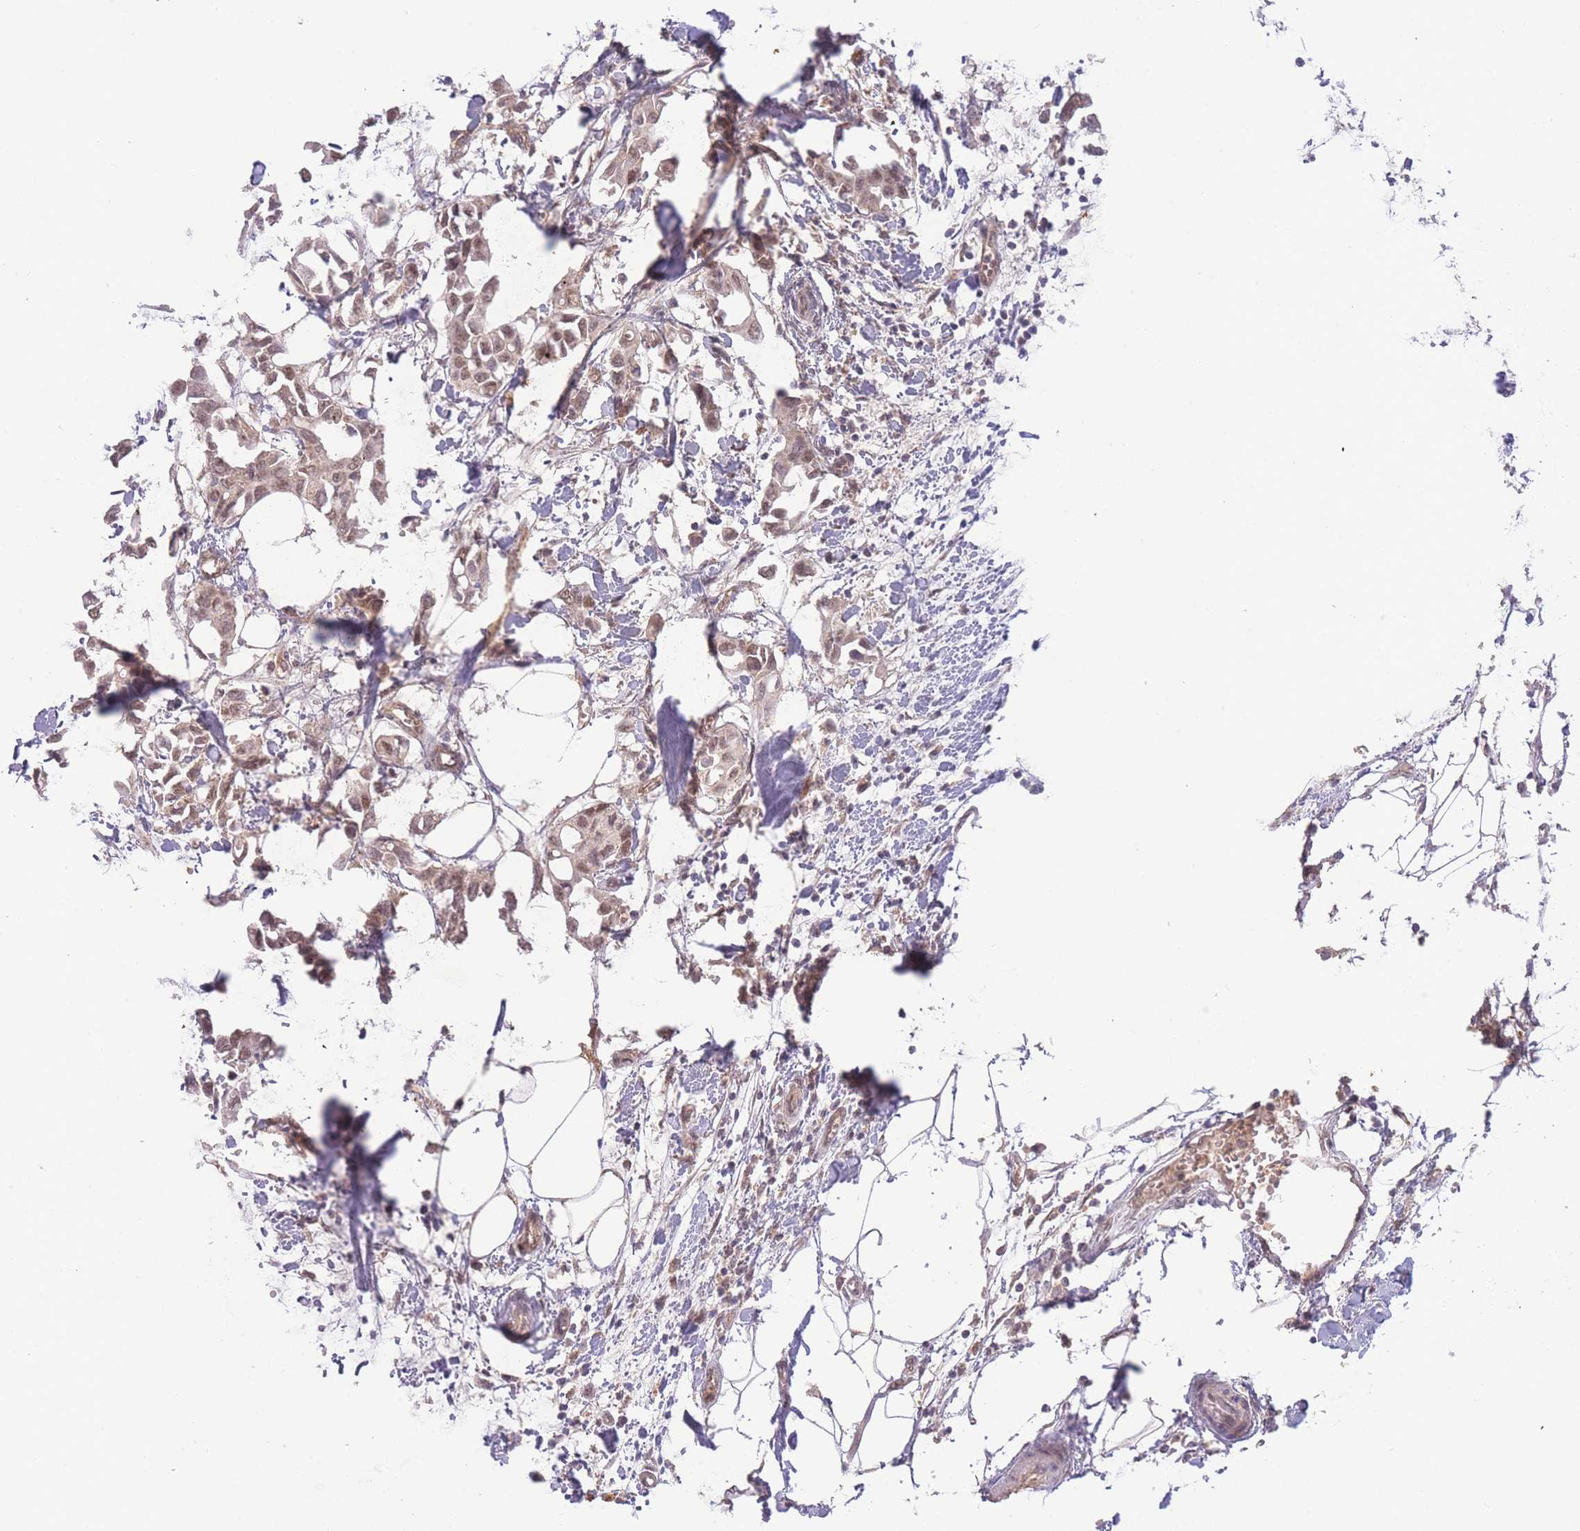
{"staining": {"intensity": "weak", "quantity": ">75%", "location": "nuclear"}, "tissue": "breast cancer", "cell_type": "Tumor cells", "image_type": "cancer", "snomed": [{"axis": "morphology", "description": "Duct carcinoma"}, {"axis": "topography", "description": "Breast"}], "caption": "A histopathology image of human breast cancer (intraductal carcinoma) stained for a protein shows weak nuclear brown staining in tumor cells.", "gene": "RNF144B", "patient": {"sex": "female", "age": 41}}